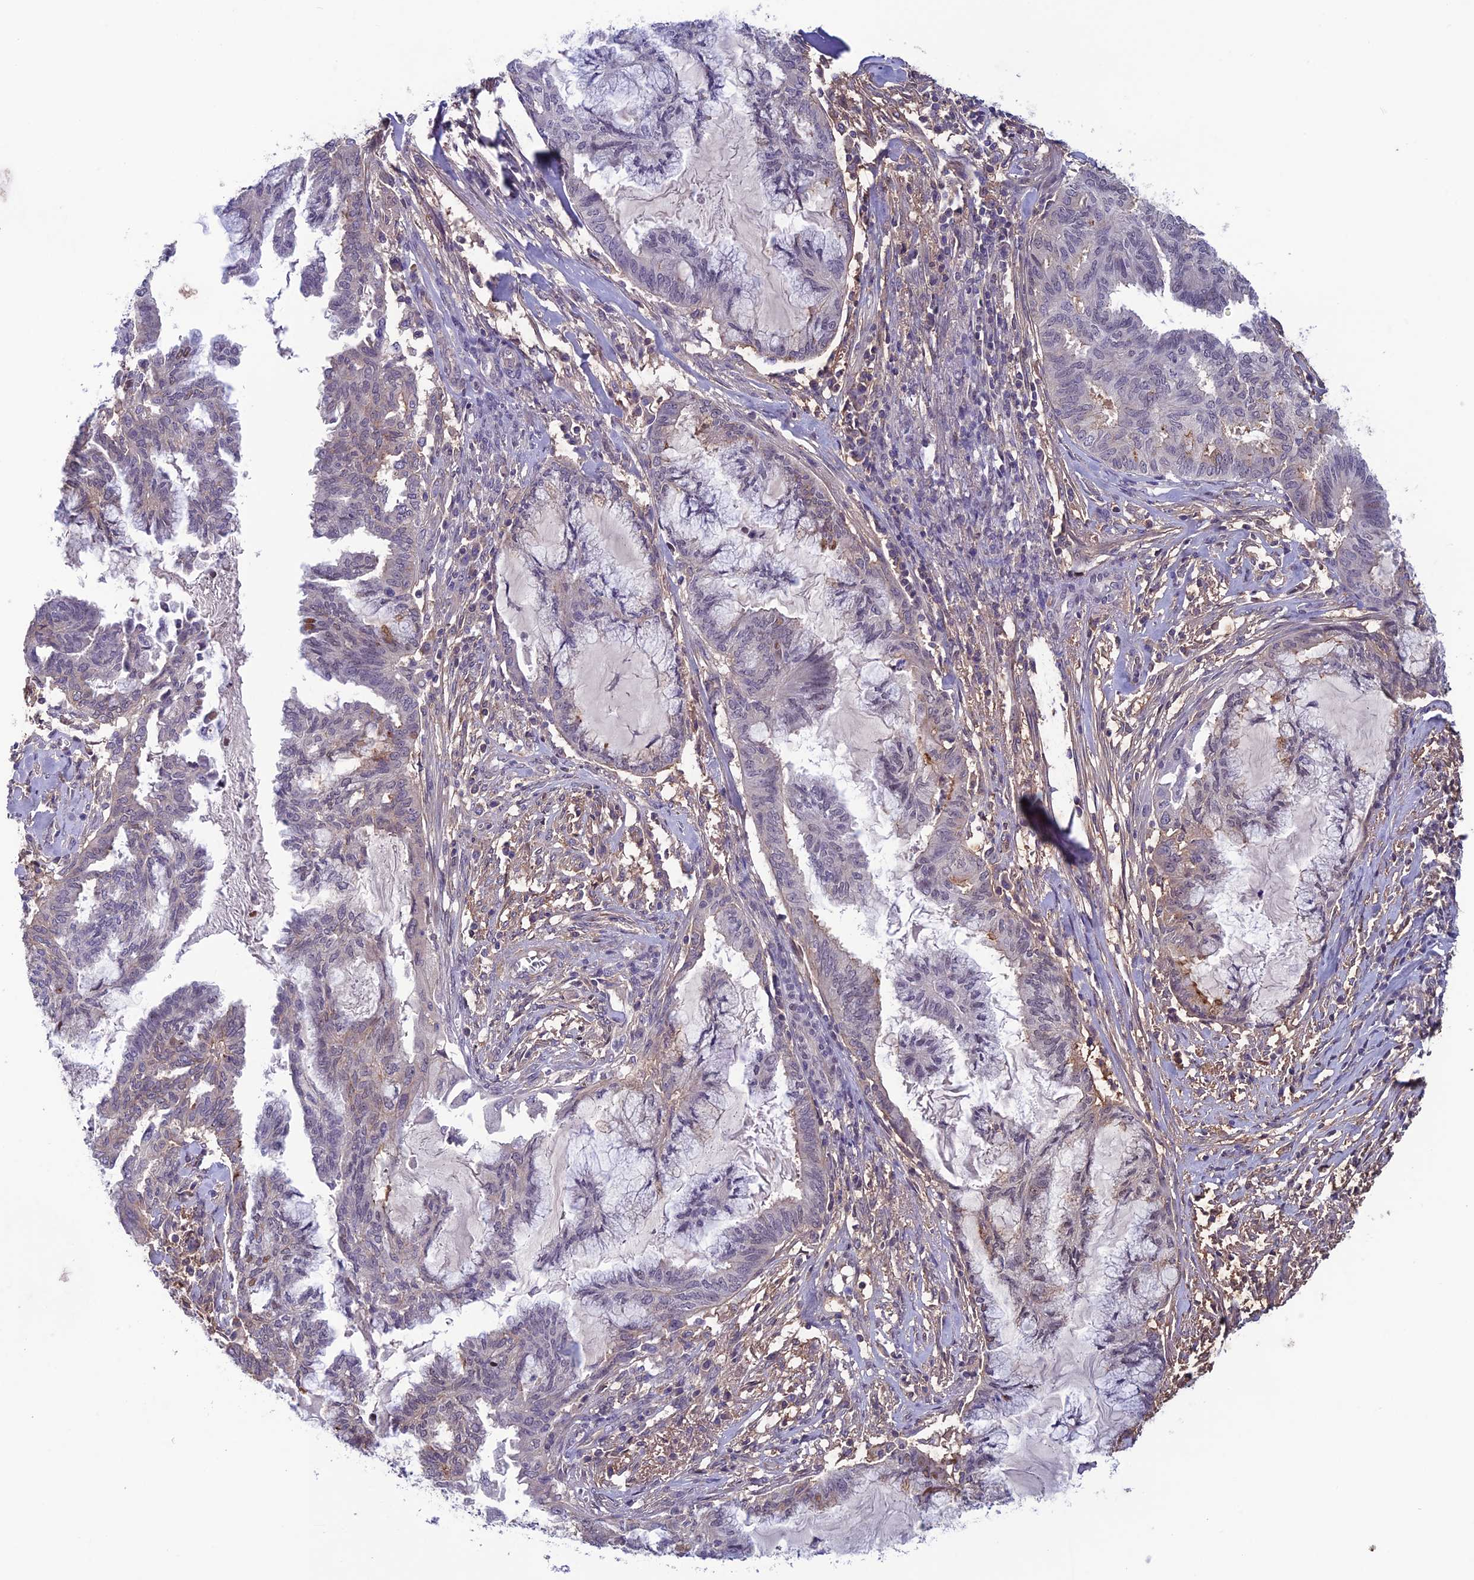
{"staining": {"intensity": "moderate", "quantity": "<25%", "location": "cytoplasmic/membranous"}, "tissue": "endometrial cancer", "cell_type": "Tumor cells", "image_type": "cancer", "snomed": [{"axis": "morphology", "description": "Adenocarcinoma, NOS"}, {"axis": "topography", "description": "Endometrium"}], "caption": "DAB (3,3'-diaminobenzidine) immunohistochemical staining of endometrial cancer (adenocarcinoma) shows moderate cytoplasmic/membranous protein positivity in approximately <25% of tumor cells.", "gene": "FKBPL", "patient": {"sex": "female", "age": 86}}